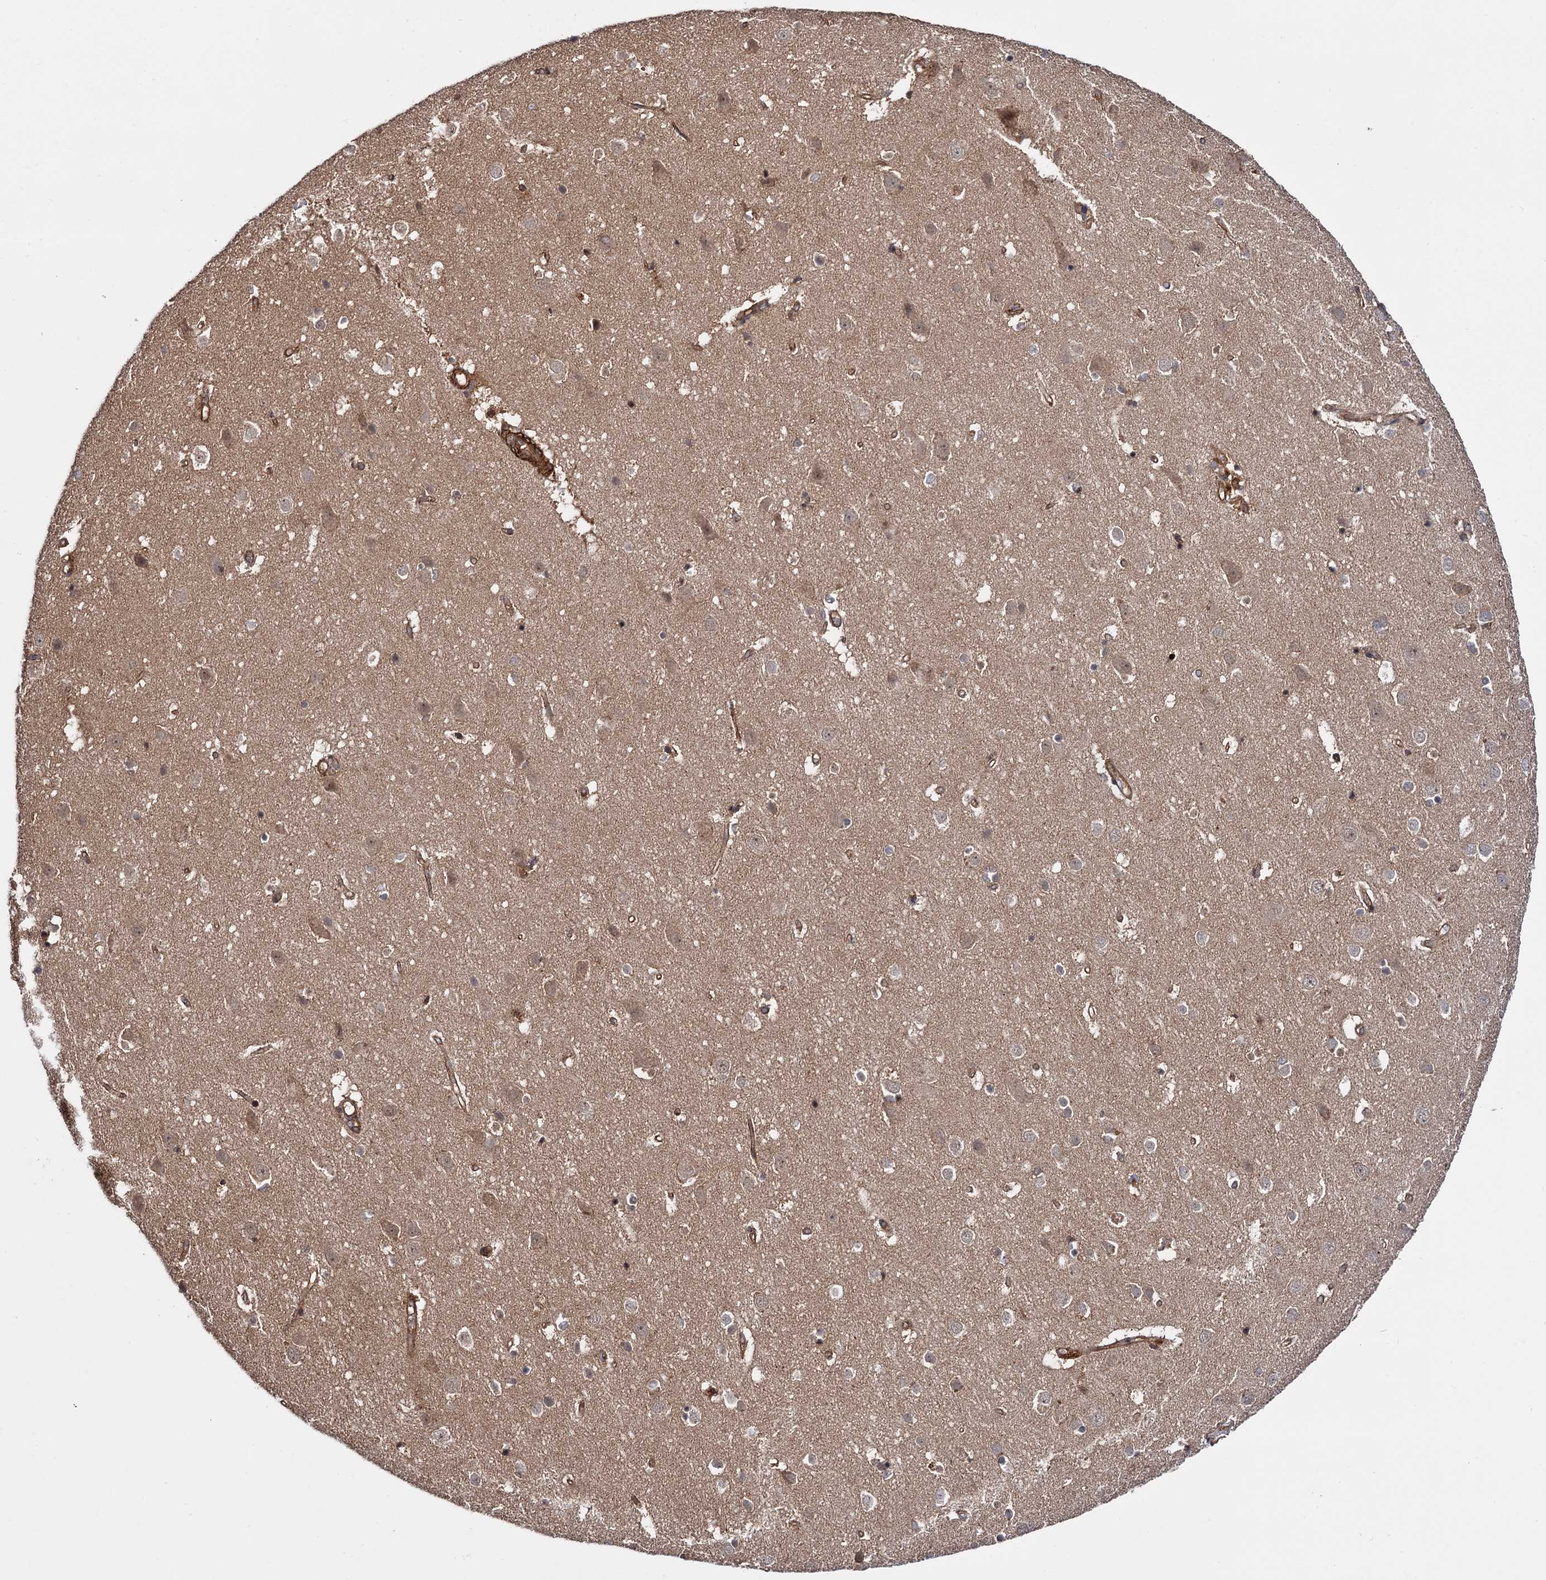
{"staining": {"intensity": "moderate", "quantity": ">75%", "location": "cytoplasmic/membranous"}, "tissue": "cerebral cortex", "cell_type": "Endothelial cells", "image_type": "normal", "snomed": [{"axis": "morphology", "description": "Normal tissue, NOS"}, {"axis": "topography", "description": "Cerebral cortex"}], "caption": "Protein staining by immunohistochemistry (IHC) reveals moderate cytoplasmic/membranous positivity in approximately >75% of endothelial cells in unremarkable cerebral cortex. The staining is performed using DAB (3,3'-diaminobenzidine) brown chromogen to label protein expression. The nuclei are counter-stained blue using hematoxylin.", "gene": "ATP8B4", "patient": {"sex": "male", "age": 54}}